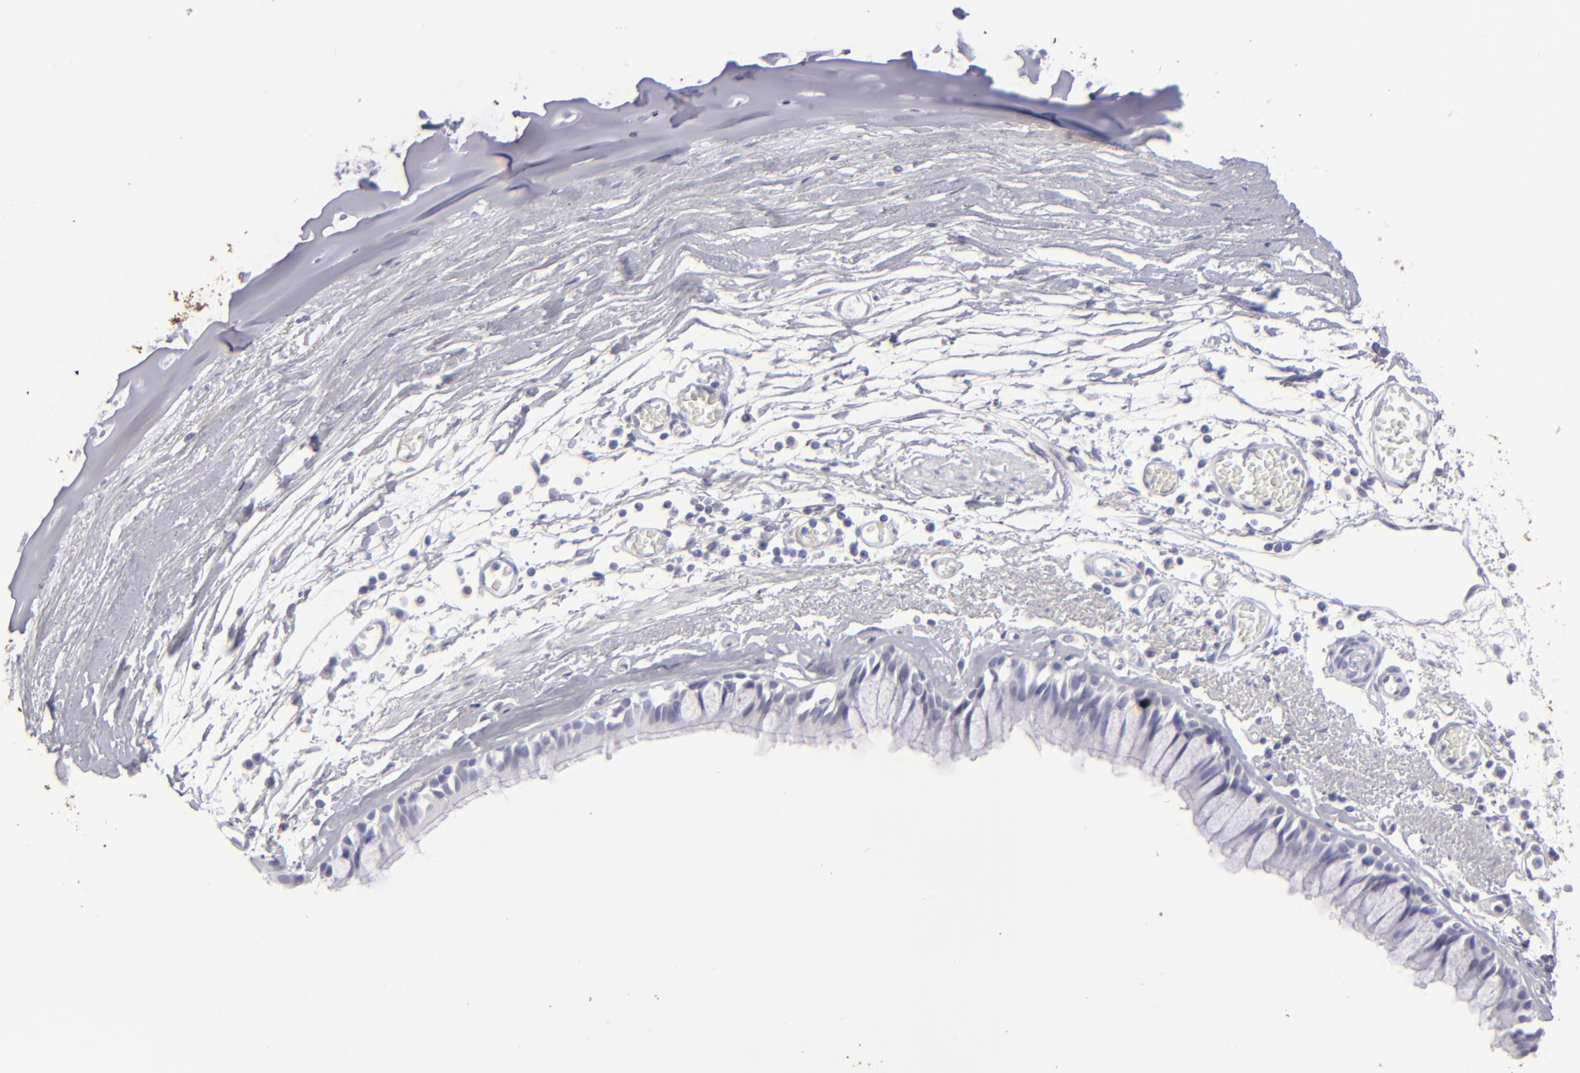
{"staining": {"intensity": "negative", "quantity": "none", "location": "none"}, "tissue": "bronchus", "cell_type": "Respiratory epithelial cells", "image_type": "normal", "snomed": [{"axis": "morphology", "description": "Normal tissue, NOS"}, {"axis": "topography", "description": "Bronchus"}, {"axis": "topography", "description": "Lung"}], "caption": "Immunohistochemistry photomicrograph of unremarkable bronchus: bronchus stained with DAB (3,3'-diaminobenzidine) demonstrates no significant protein staining in respiratory epithelial cells.", "gene": "ALDOB", "patient": {"sex": "female", "age": 56}}